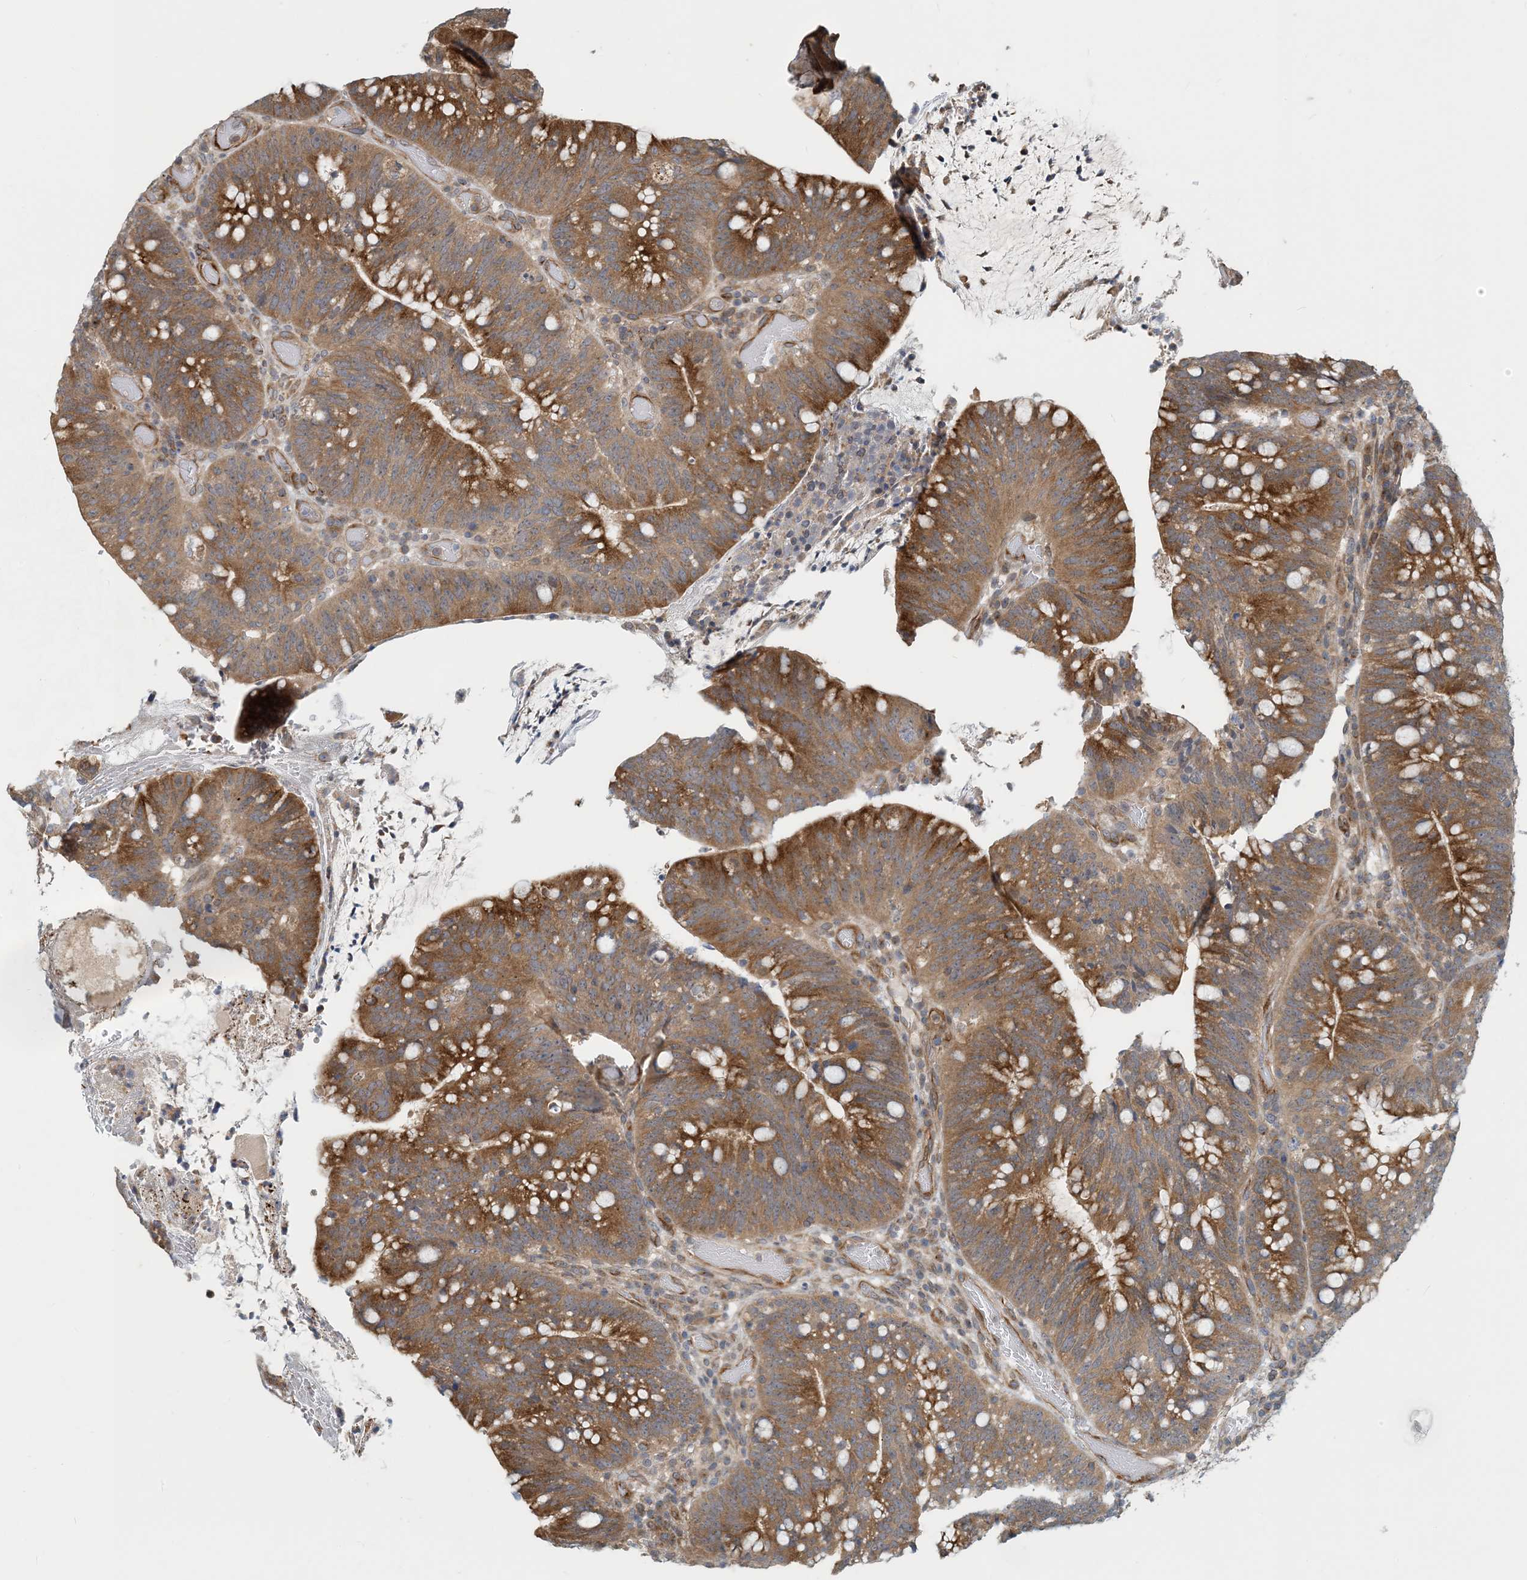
{"staining": {"intensity": "strong", "quantity": ">75%", "location": "cytoplasmic/membranous"}, "tissue": "colorectal cancer", "cell_type": "Tumor cells", "image_type": "cancer", "snomed": [{"axis": "morphology", "description": "Adenocarcinoma, NOS"}, {"axis": "topography", "description": "Colon"}], "caption": "An image showing strong cytoplasmic/membranous positivity in about >75% of tumor cells in adenocarcinoma (colorectal), as visualized by brown immunohistochemical staining.", "gene": "ZBTB3", "patient": {"sex": "female", "age": 66}}